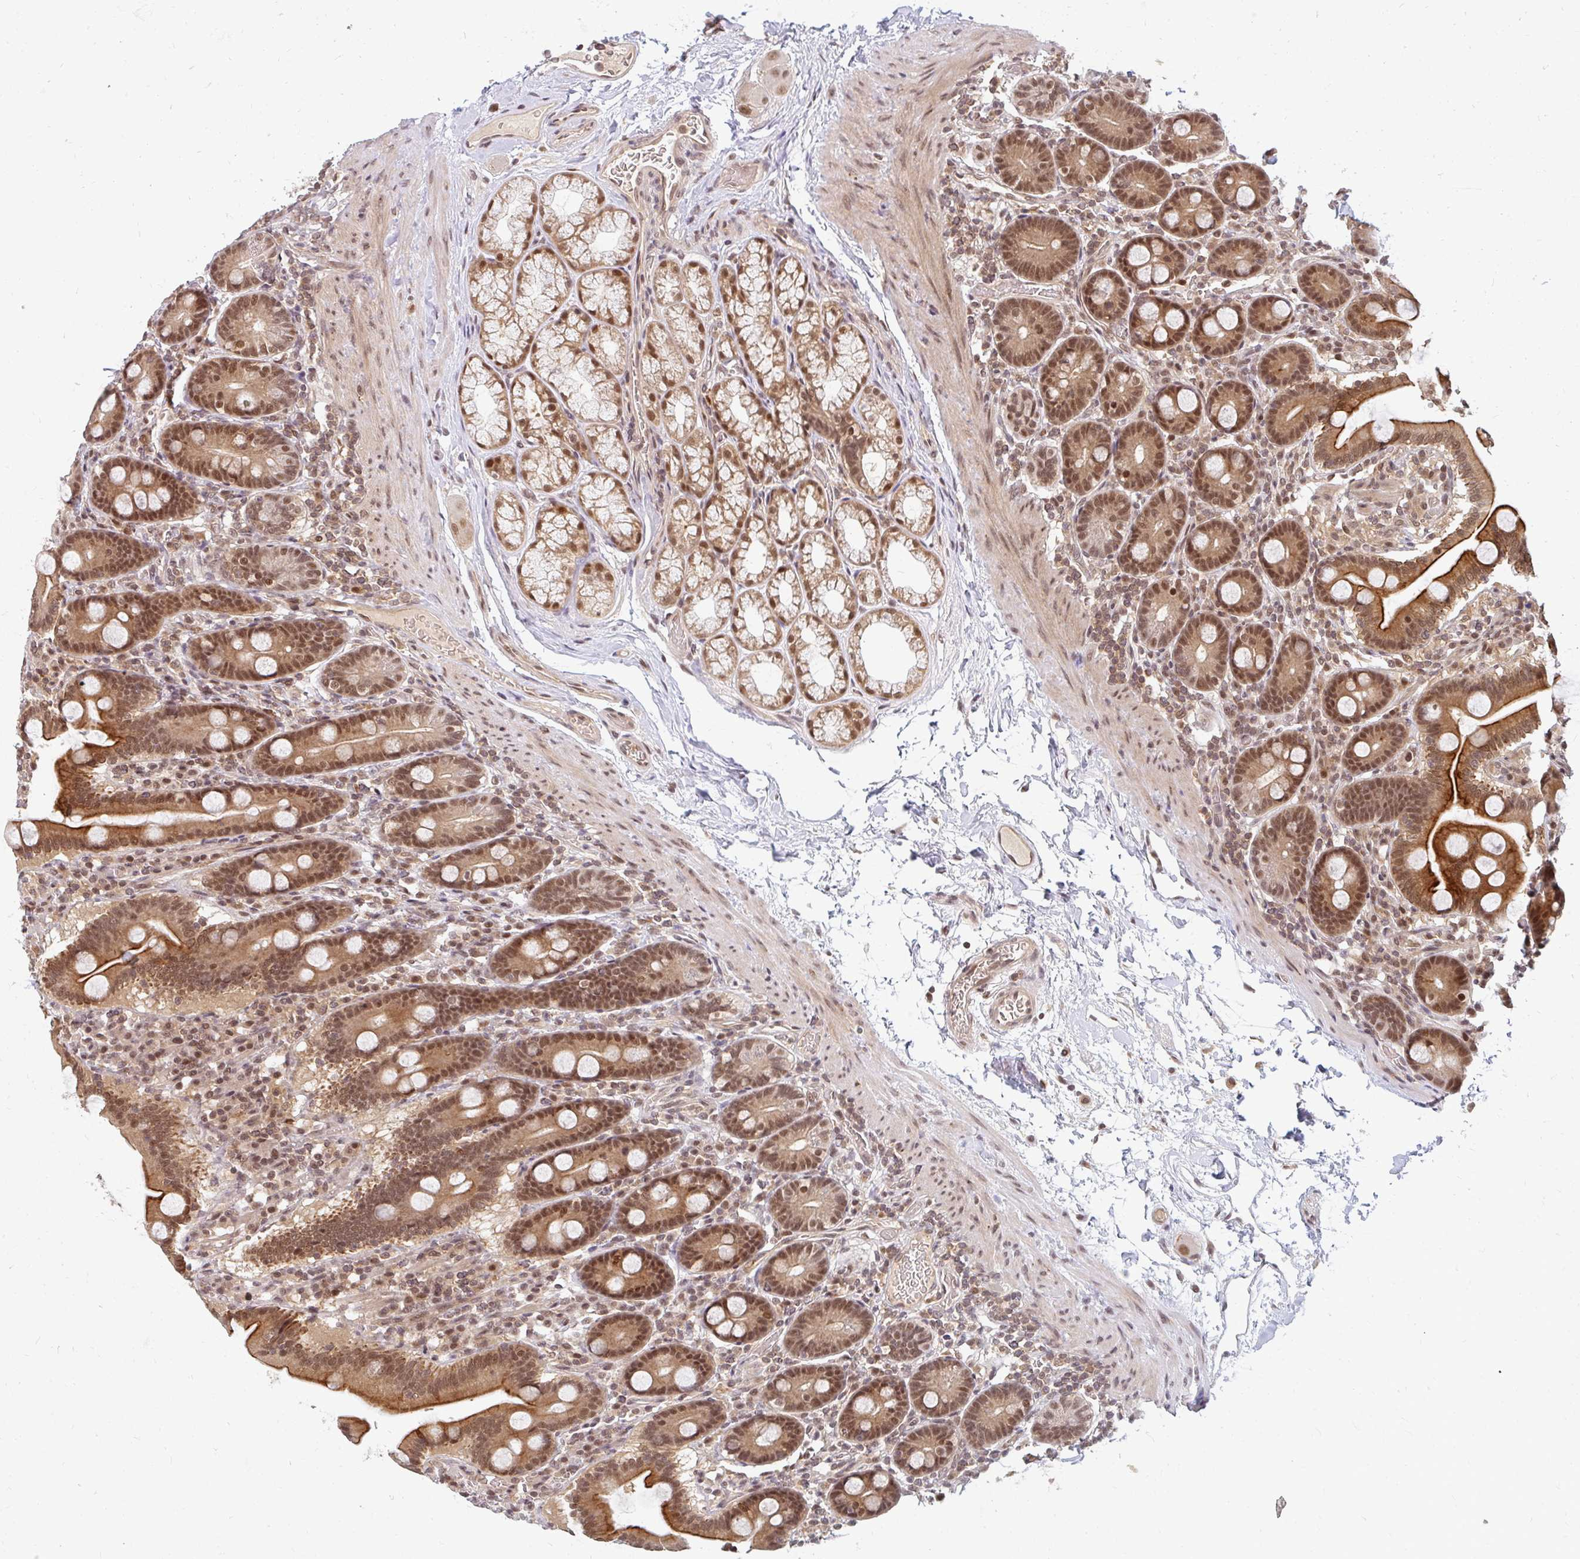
{"staining": {"intensity": "strong", "quantity": "25%-75%", "location": "cytoplasmic/membranous,nuclear"}, "tissue": "duodenum", "cell_type": "Glandular cells", "image_type": "normal", "snomed": [{"axis": "morphology", "description": "Normal tissue, NOS"}, {"axis": "topography", "description": "Duodenum"}], "caption": "Immunohistochemistry (IHC) (DAB (3,3'-diaminobenzidine)) staining of normal human duodenum displays strong cytoplasmic/membranous,nuclear protein expression in approximately 25%-75% of glandular cells. Using DAB (3,3'-diaminobenzidine) (brown) and hematoxylin (blue) stains, captured at high magnification using brightfield microscopy.", "gene": "GTF3C6", "patient": {"sex": "male", "age": 55}}